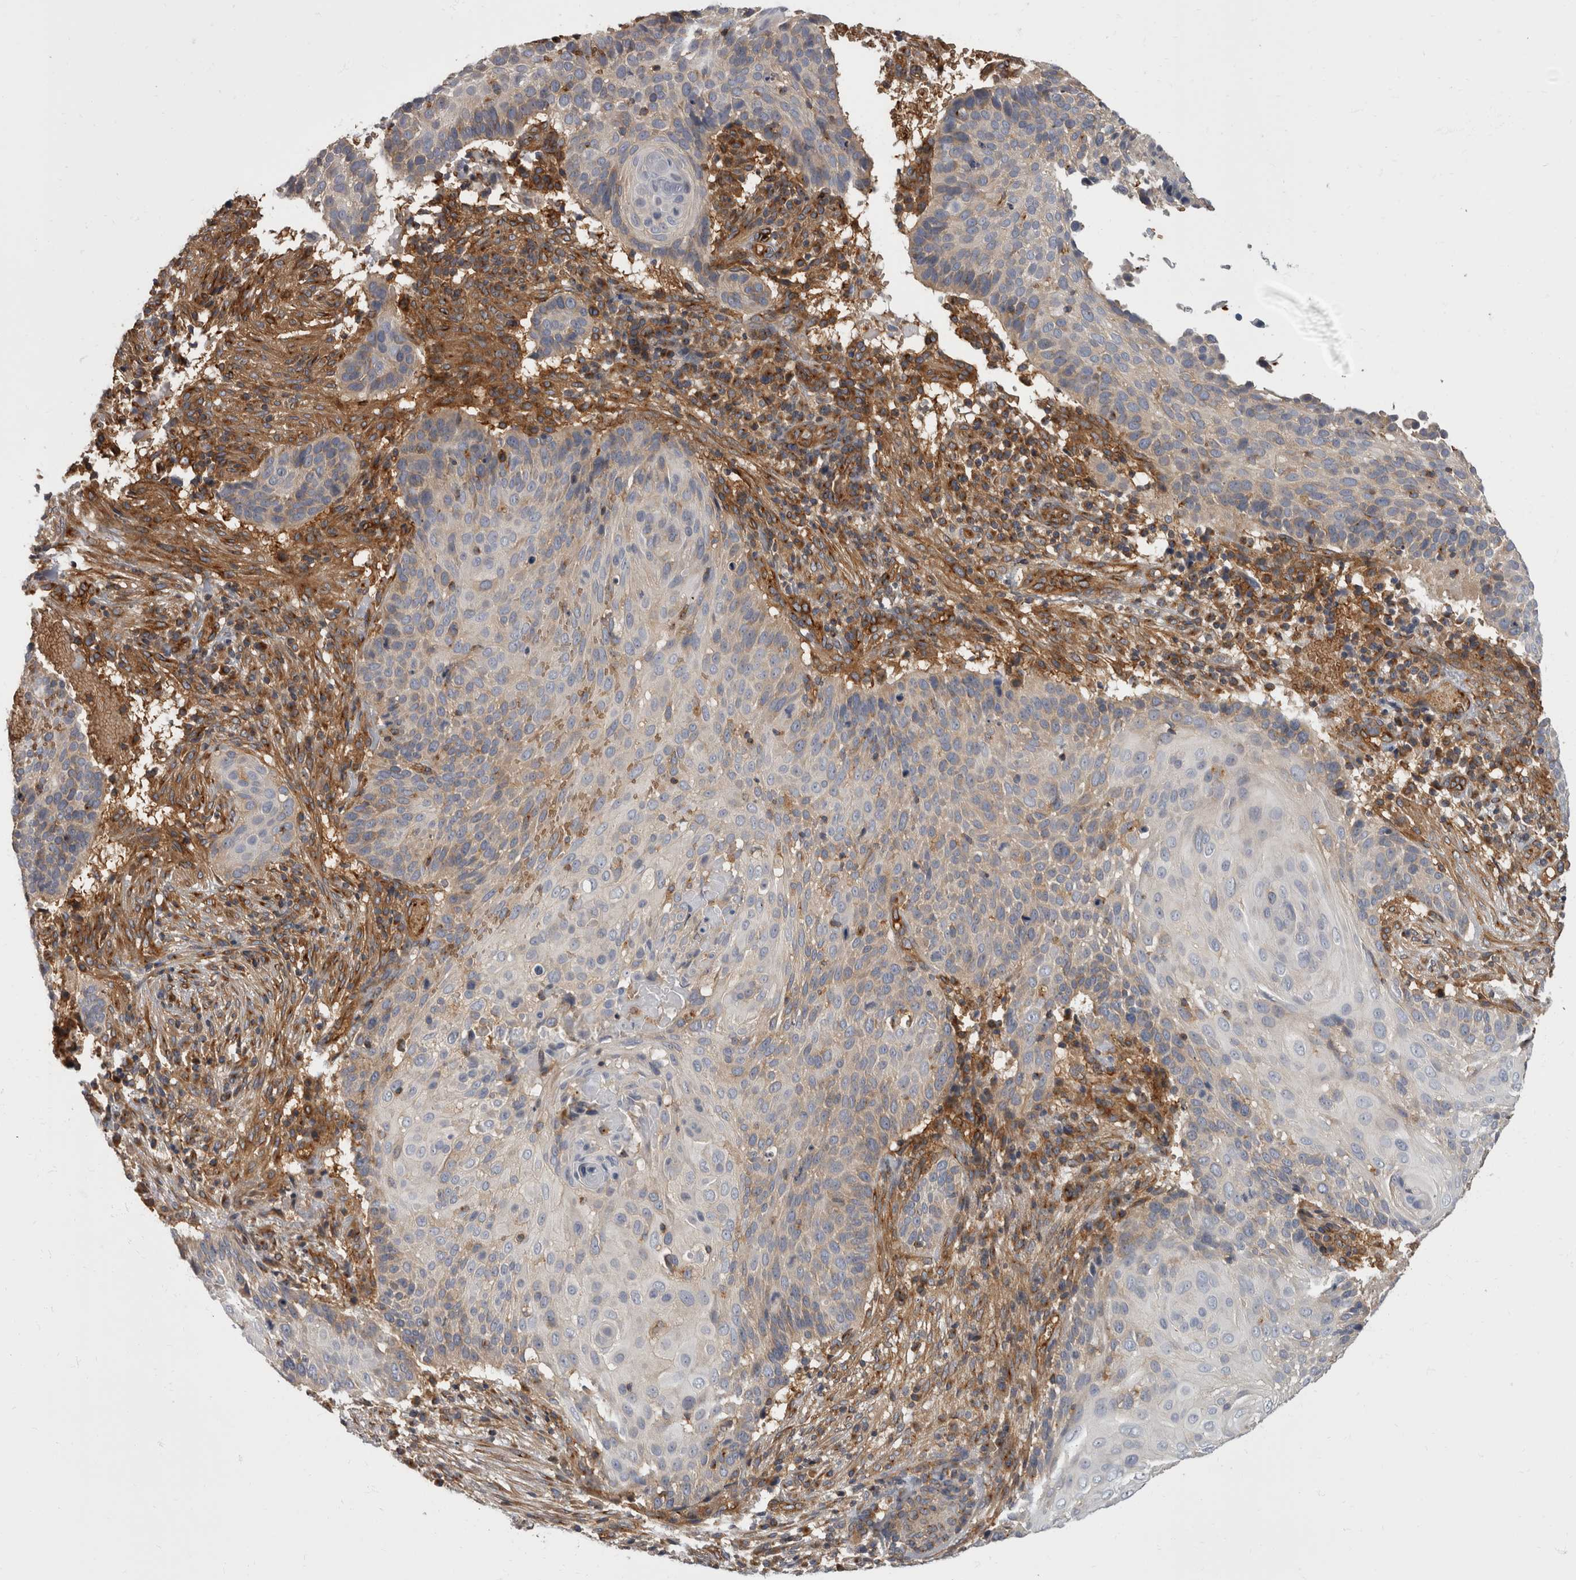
{"staining": {"intensity": "weak", "quantity": "<25%", "location": "cytoplasmic/membranous"}, "tissue": "cervical cancer", "cell_type": "Tumor cells", "image_type": "cancer", "snomed": [{"axis": "morphology", "description": "Squamous cell carcinoma, NOS"}, {"axis": "topography", "description": "Cervix"}], "caption": "A photomicrograph of human cervical squamous cell carcinoma is negative for staining in tumor cells.", "gene": "HOOK3", "patient": {"sex": "female", "age": 74}}